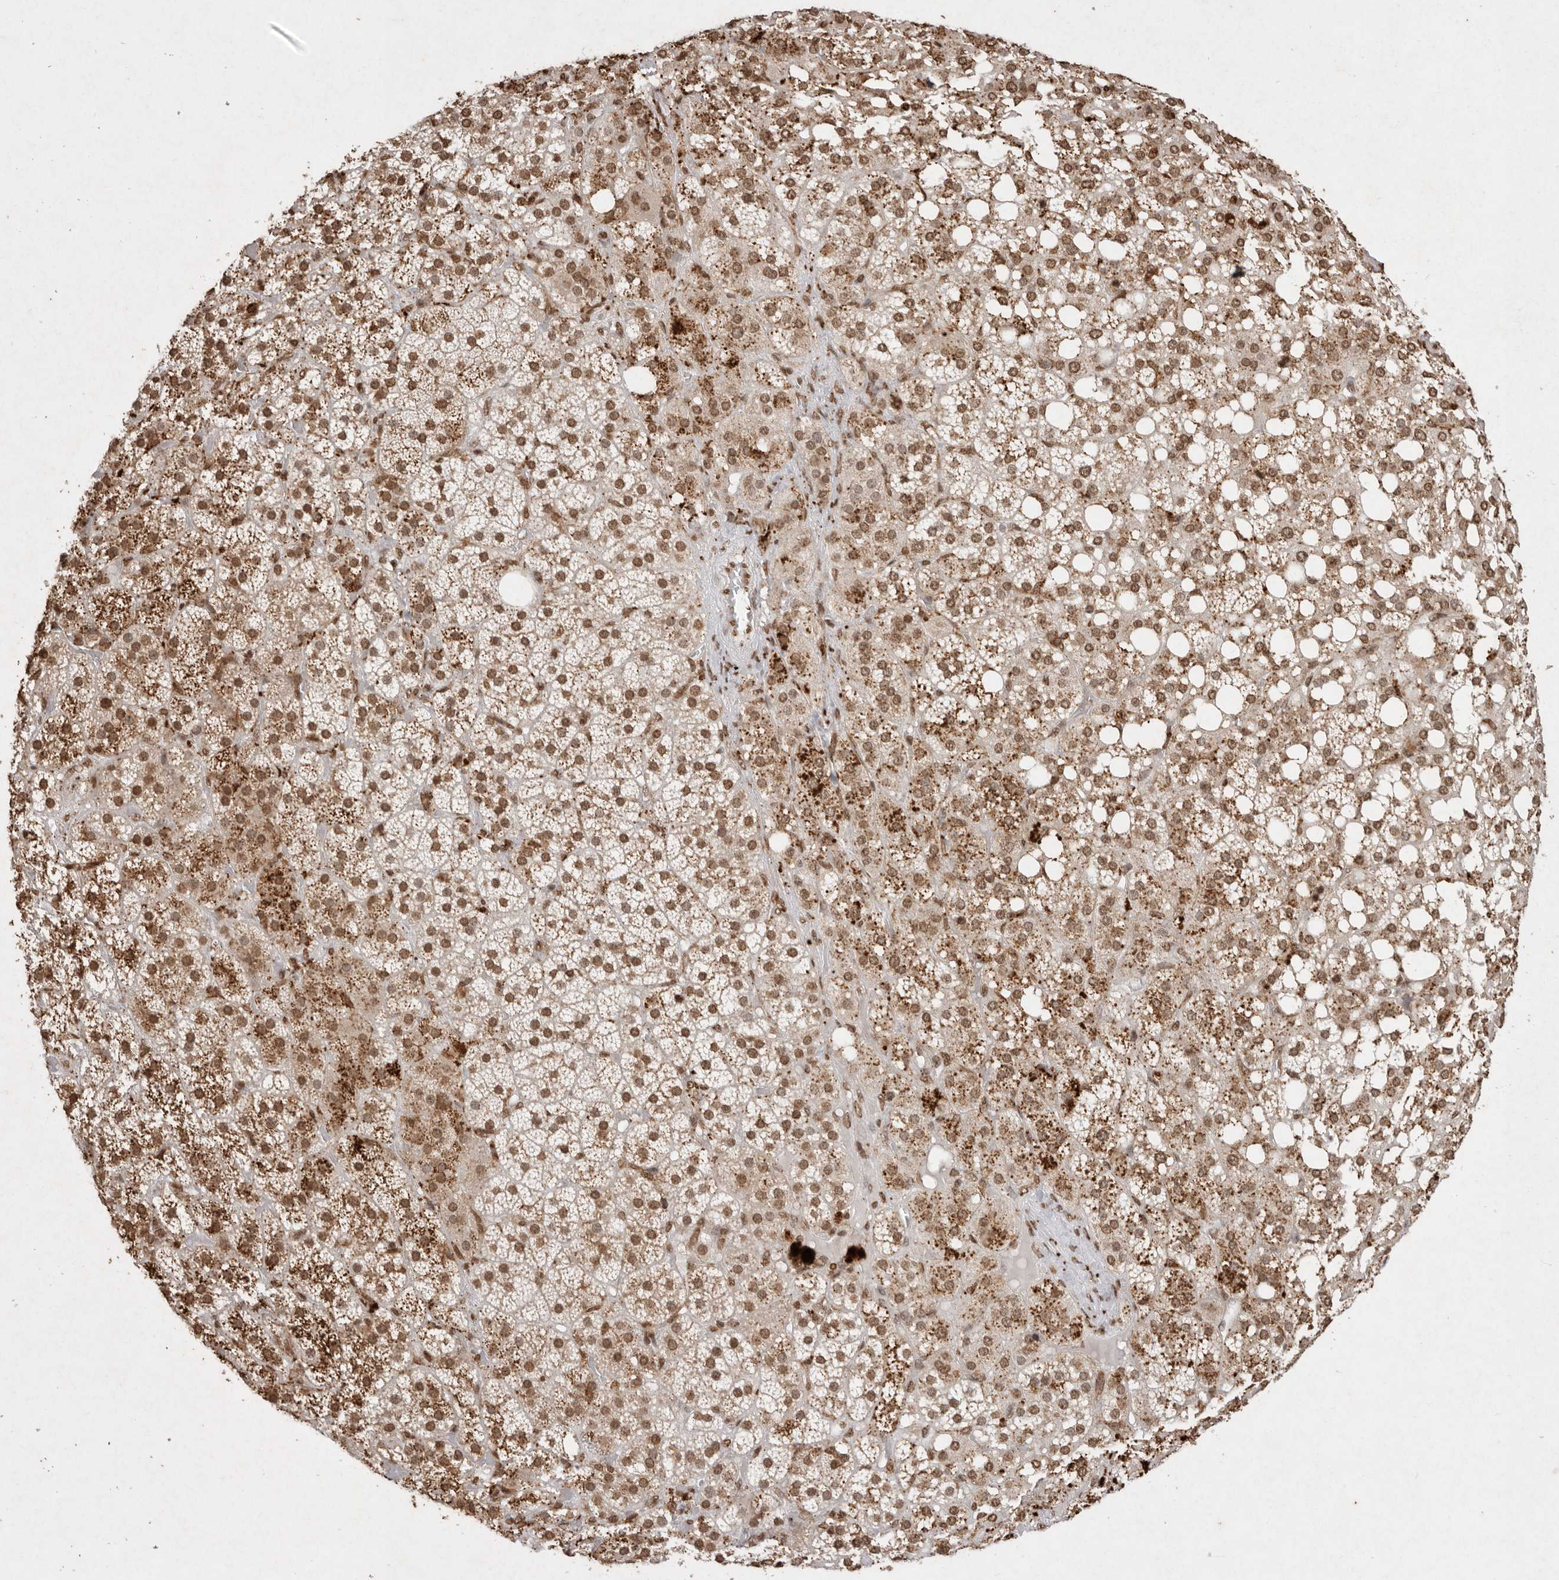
{"staining": {"intensity": "strong", "quantity": ">75%", "location": "cytoplasmic/membranous,nuclear"}, "tissue": "adrenal gland", "cell_type": "Glandular cells", "image_type": "normal", "snomed": [{"axis": "morphology", "description": "Normal tissue, NOS"}, {"axis": "topography", "description": "Adrenal gland"}], "caption": "Normal adrenal gland shows strong cytoplasmic/membranous,nuclear expression in approximately >75% of glandular cells The staining was performed using DAB, with brown indicating positive protein expression. Nuclei are stained blue with hematoxylin..", "gene": "NKX3", "patient": {"sex": "female", "age": 59}}